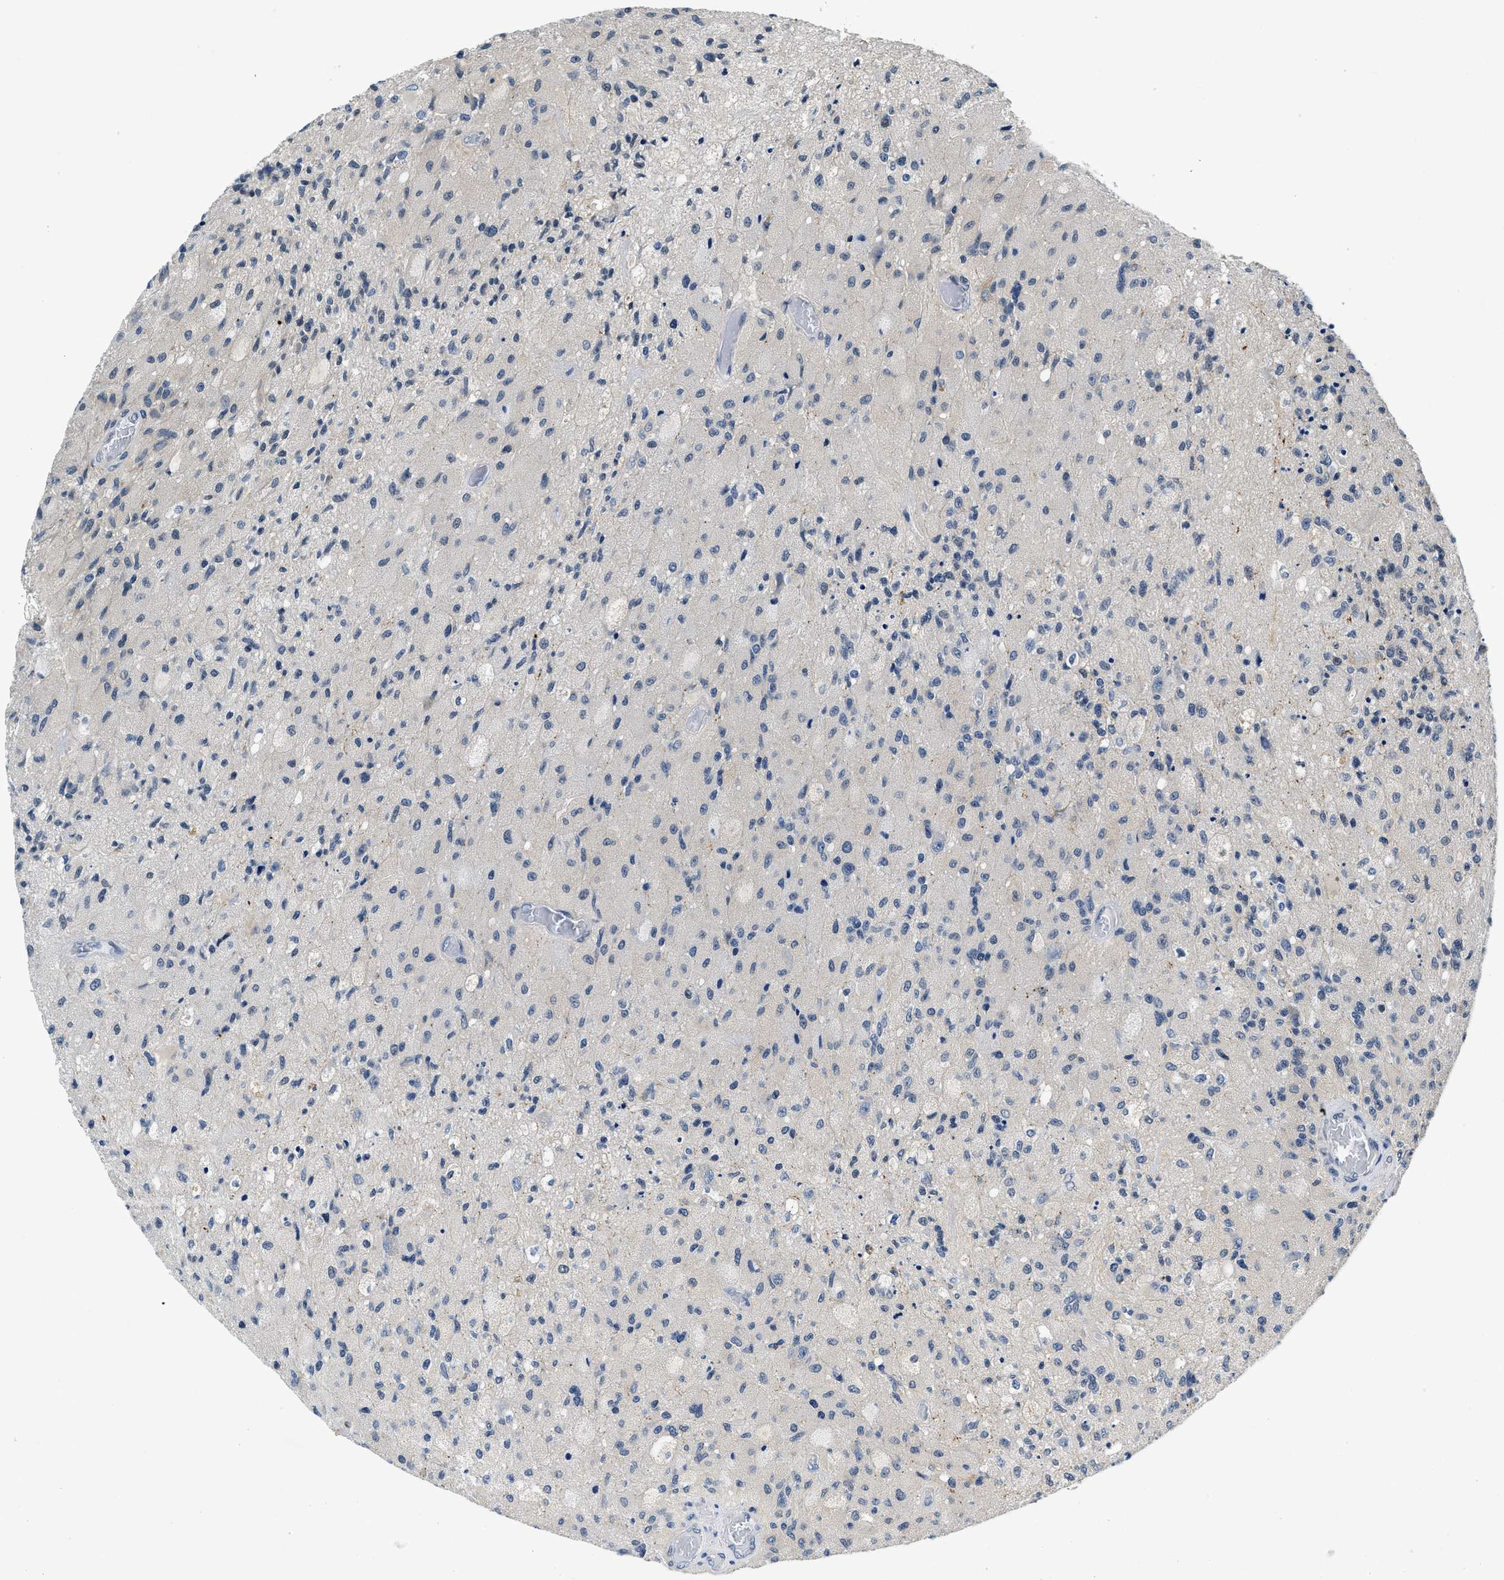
{"staining": {"intensity": "negative", "quantity": "none", "location": "none"}, "tissue": "glioma", "cell_type": "Tumor cells", "image_type": "cancer", "snomed": [{"axis": "morphology", "description": "Normal tissue, NOS"}, {"axis": "morphology", "description": "Glioma, malignant, High grade"}, {"axis": "topography", "description": "Cerebral cortex"}], "caption": "Tumor cells show no significant staining in glioma.", "gene": "SMAD4", "patient": {"sex": "male", "age": 77}}